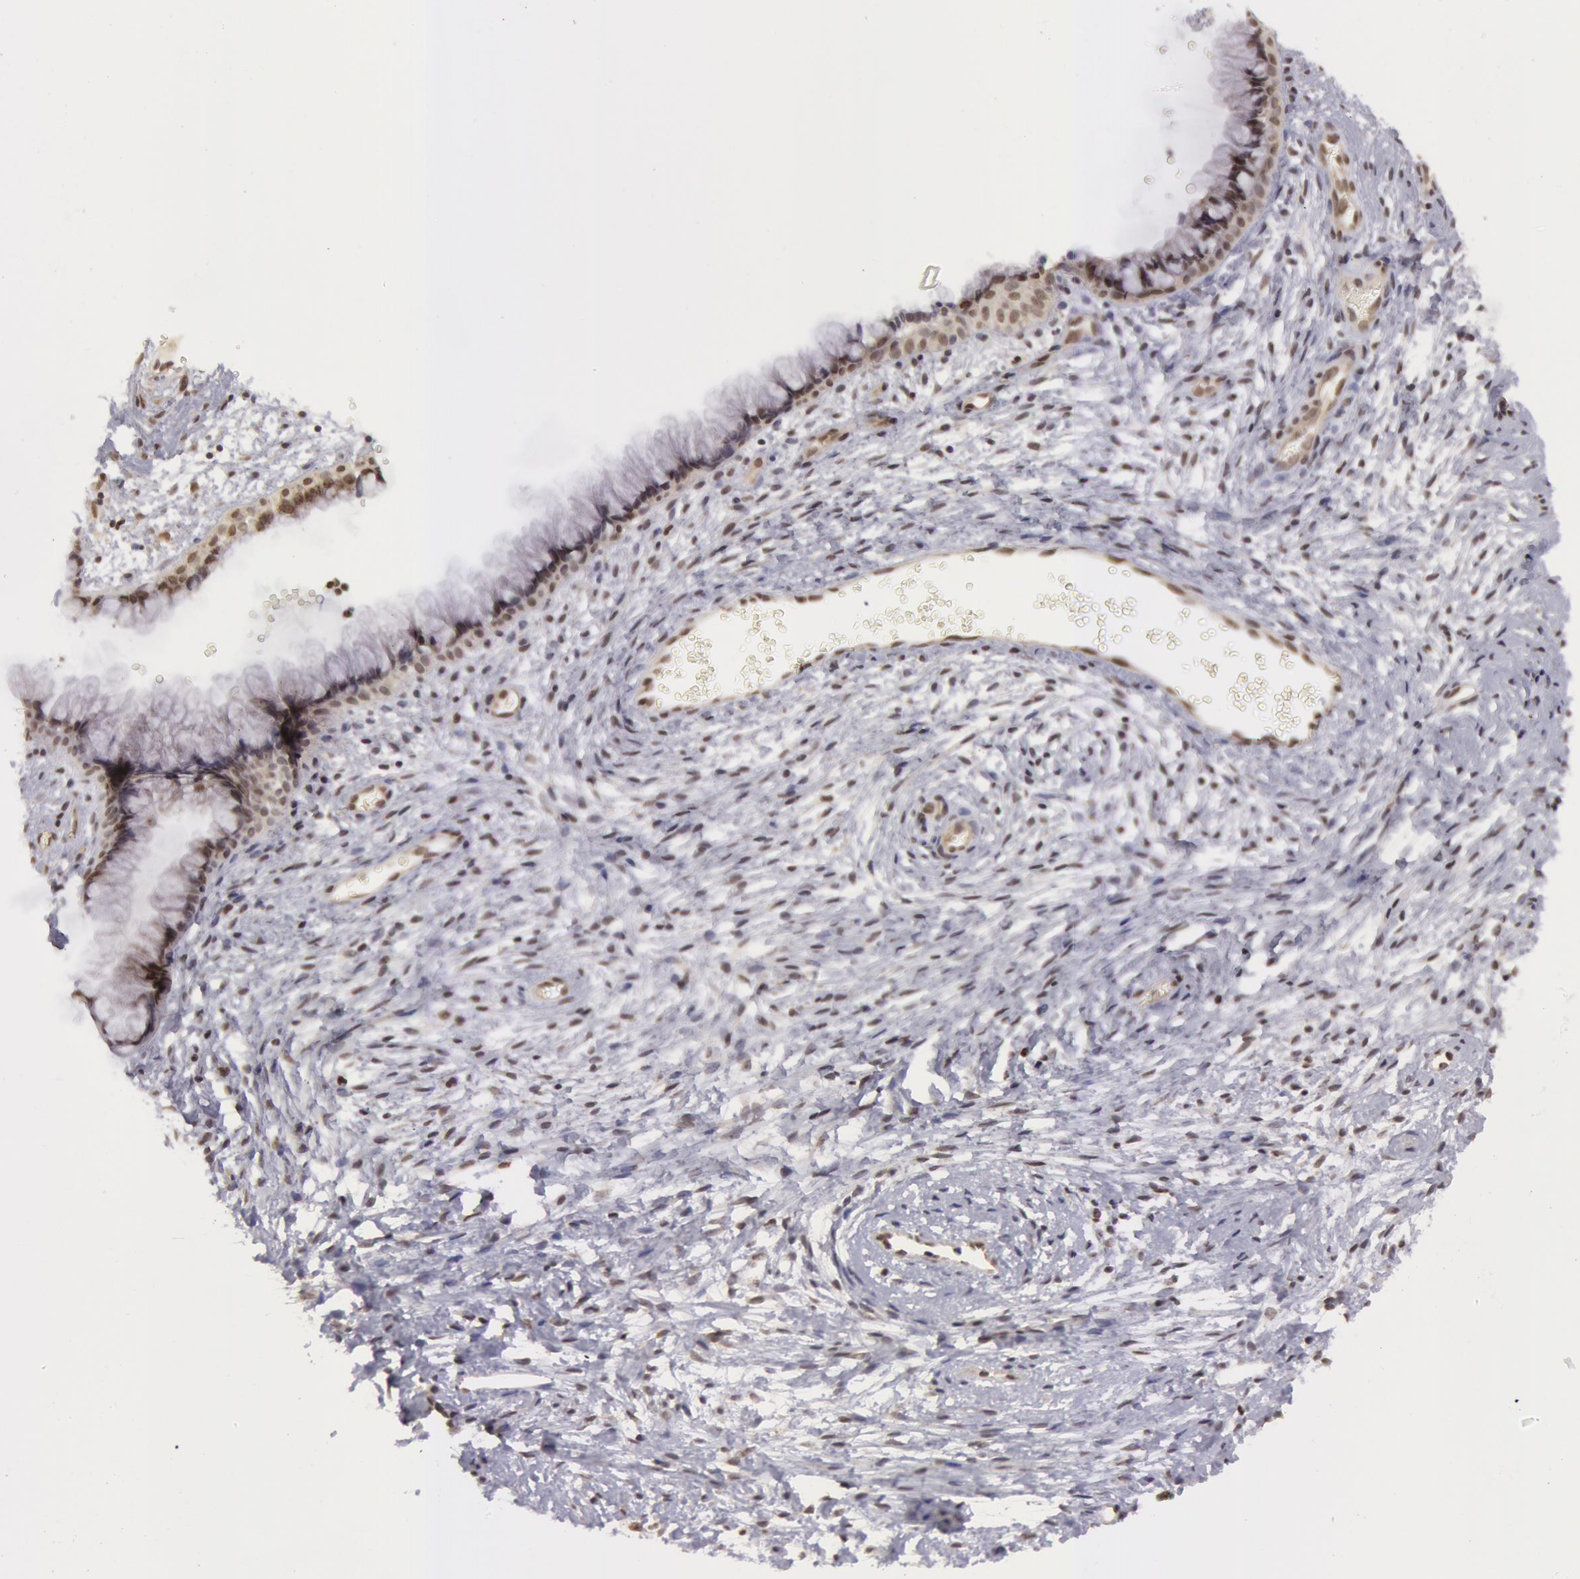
{"staining": {"intensity": "moderate", "quantity": "25%-75%", "location": "cytoplasmic/membranous,nuclear"}, "tissue": "cervix", "cell_type": "Glandular cells", "image_type": "normal", "snomed": [{"axis": "morphology", "description": "Normal tissue, NOS"}, {"axis": "topography", "description": "Cervix"}], "caption": "The histopathology image demonstrates staining of normal cervix, revealing moderate cytoplasmic/membranous,nuclear protein staining (brown color) within glandular cells. The protein is shown in brown color, while the nuclei are stained blue.", "gene": "VRTN", "patient": {"sex": "female", "age": 39}}